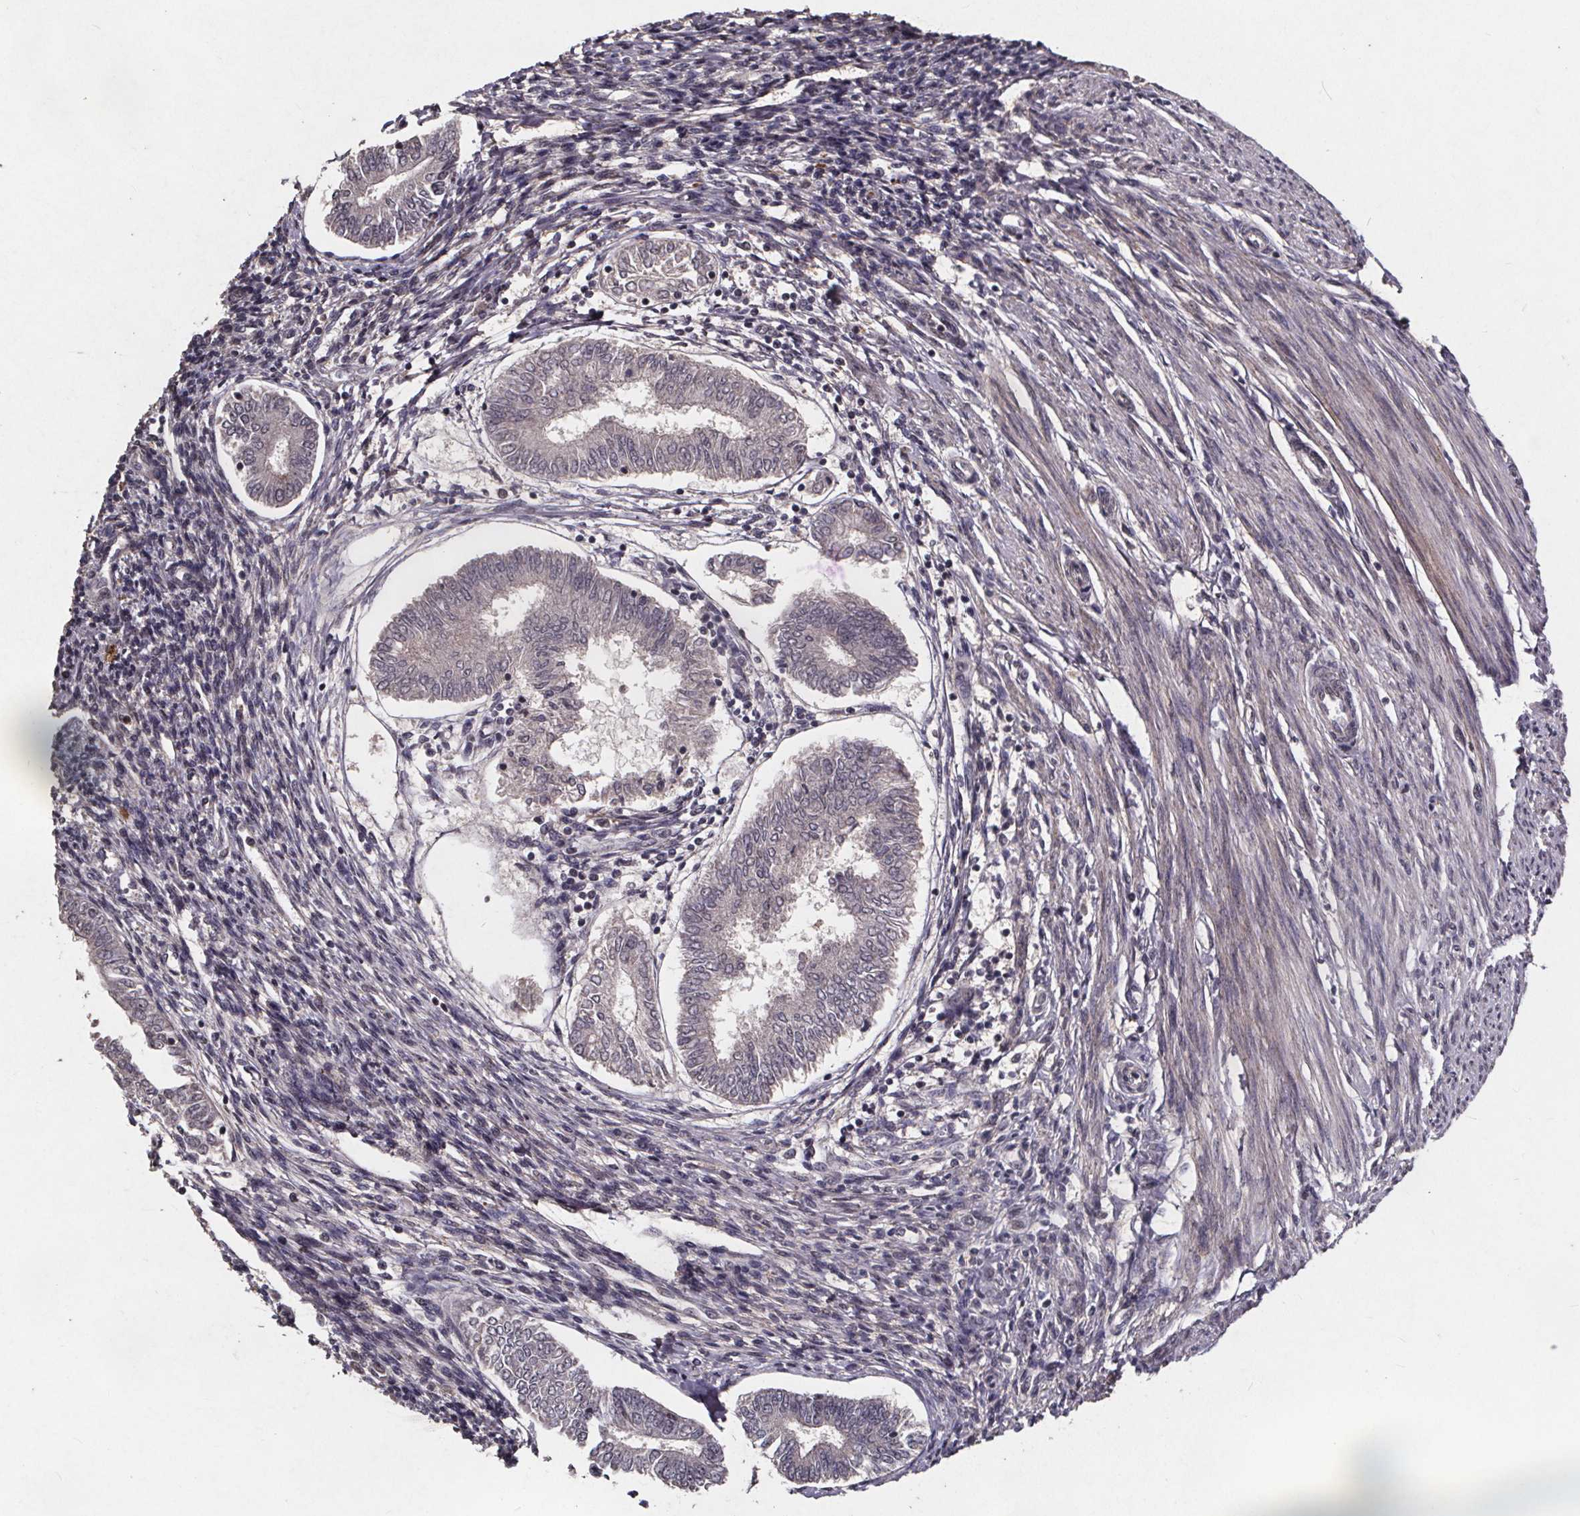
{"staining": {"intensity": "negative", "quantity": "none", "location": "none"}, "tissue": "endometrial cancer", "cell_type": "Tumor cells", "image_type": "cancer", "snomed": [{"axis": "morphology", "description": "Adenocarcinoma, NOS"}, {"axis": "topography", "description": "Endometrium"}], "caption": "High magnification brightfield microscopy of endometrial cancer (adenocarcinoma) stained with DAB (3,3'-diaminobenzidine) (brown) and counterstained with hematoxylin (blue): tumor cells show no significant staining. Brightfield microscopy of IHC stained with DAB (brown) and hematoxylin (blue), captured at high magnification.", "gene": "GPX3", "patient": {"sex": "female", "age": 68}}